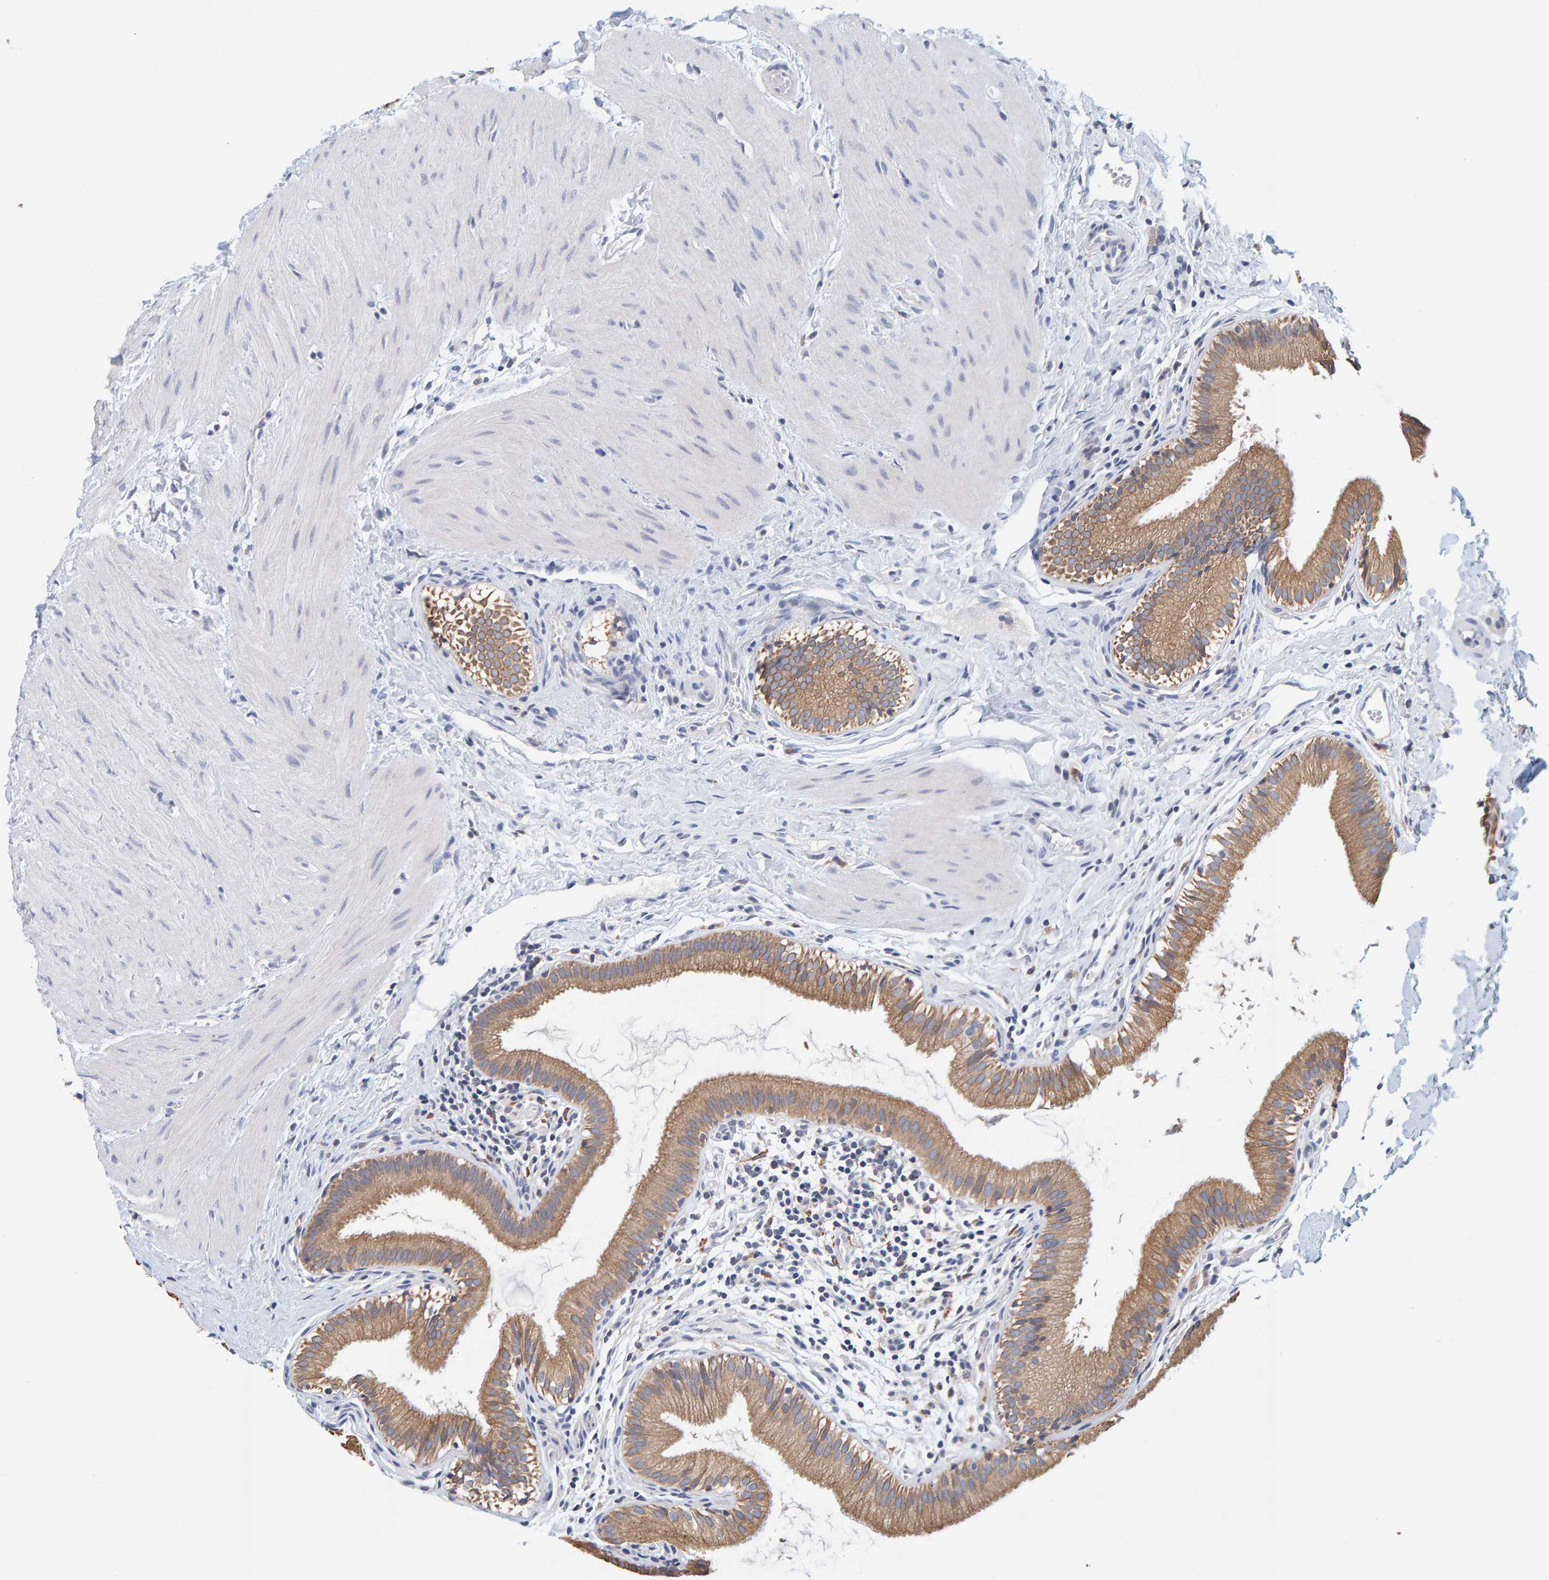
{"staining": {"intensity": "strong", "quantity": ">75%", "location": "cytoplasmic/membranous"}, "tissue": "gallbladder", "cell_type": "Glandular cells", "image_type": "normal", "snomed": [{"axis": "morphology", "description": "Normal tissue, NOS"}, {"axis": "topography", "description": "Gallbladder"}], "caption": "Normal gallbladder displays strong cytoplasmic/membranous expression in approximately >75% of glandular cells, visualized by immunohistochemistry. (DAB IHC with brightfield microscopy, high magnification).", "gene": "SGPL1", "patient": {"sex": "female", "age": 26}}